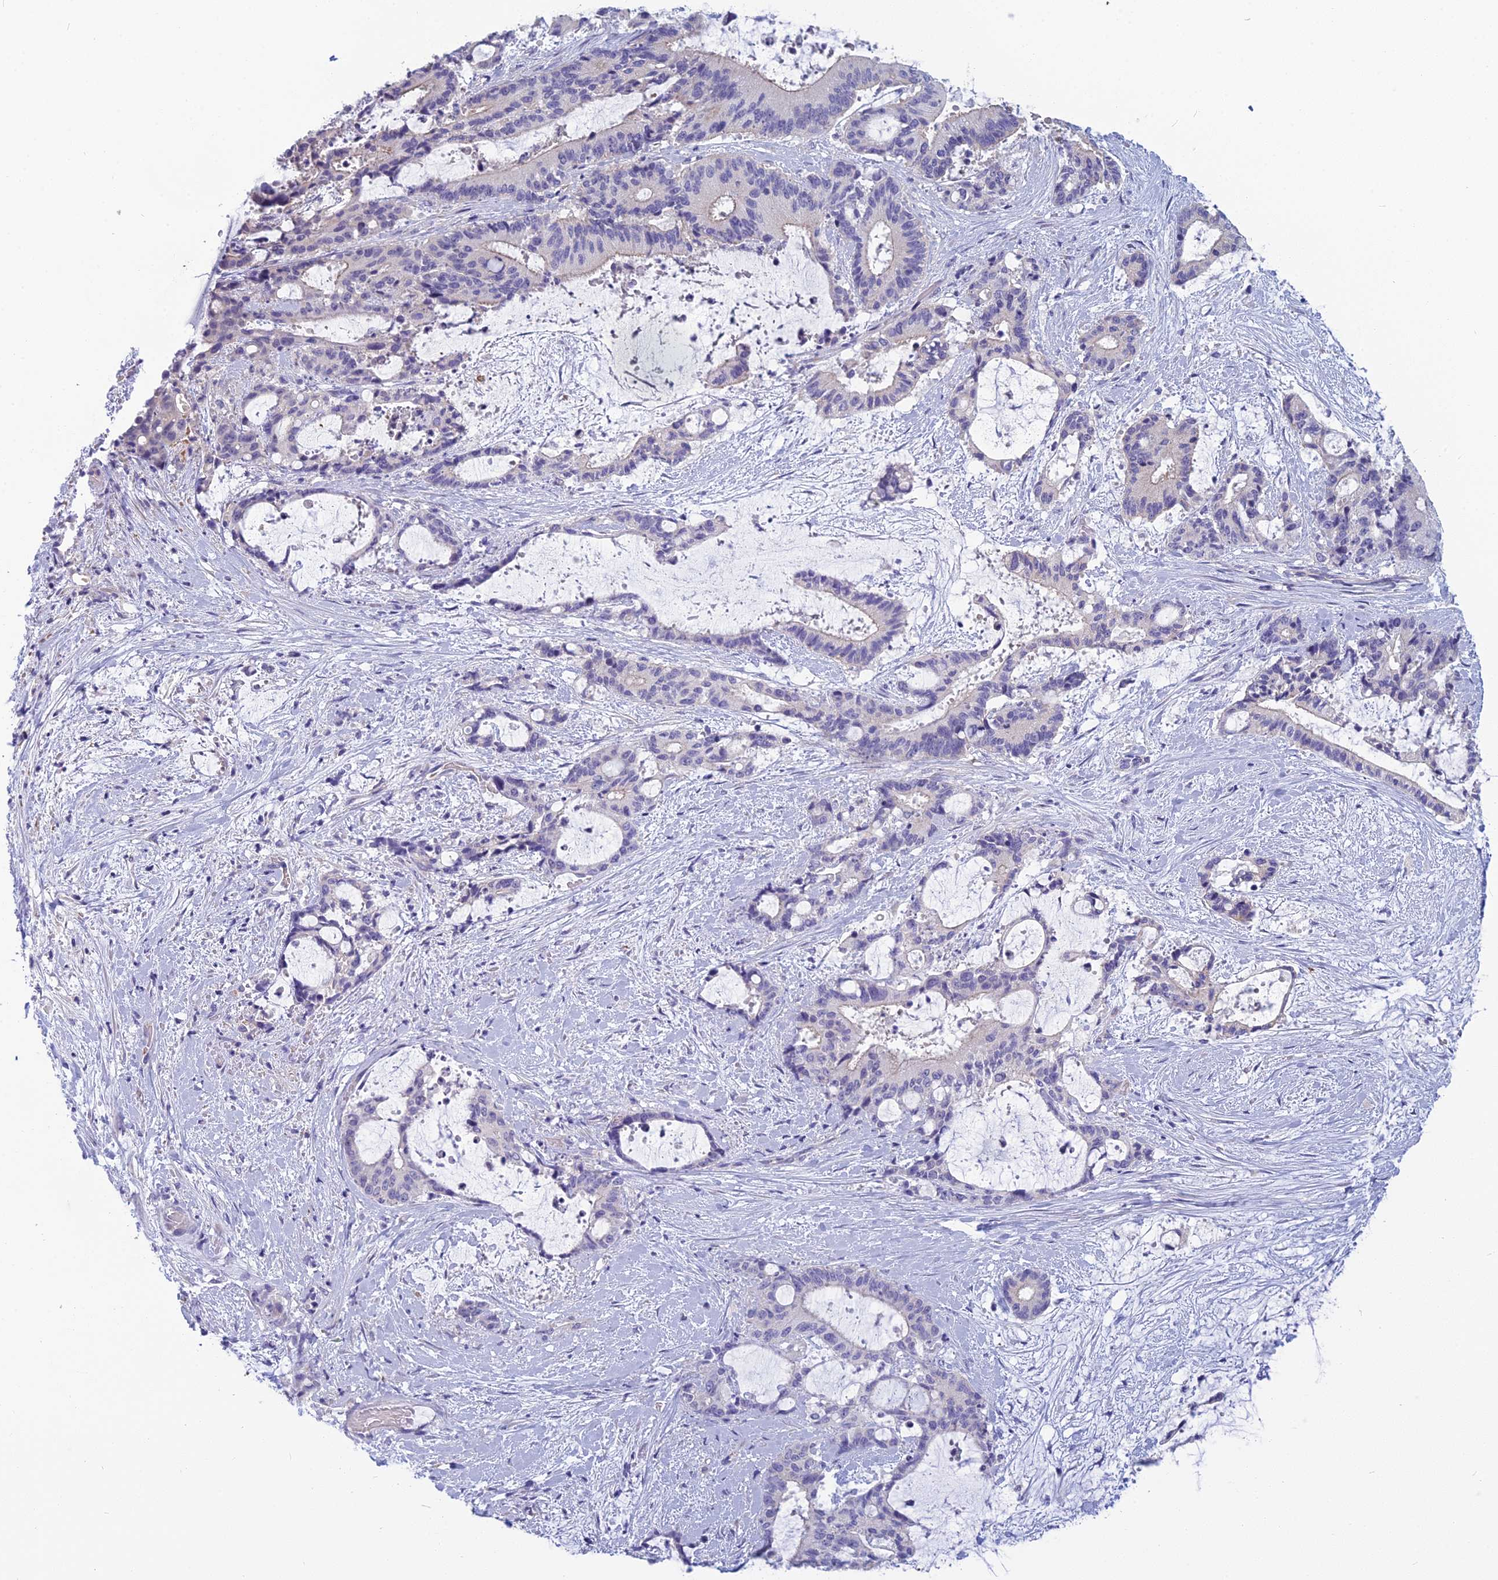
{"staining": {"intensity": "negative", "quantity": "none", "location": "none"}, "tissue": "liver cancer", "cell_type": "Tumor cells", "image_type": "cancer", "snomed": [{"axis": "morphology", "description": "Normal tissue, NOS"}, {"axis": "morphology", "description": "Cholangiocarcinoma"}, {"axis": "topography", "description": "Liver"}, {"axis": "topography", "description": "Peripheral nerve tissue"}], "caption": "Immunohistochemistry (IHC) photomicrograph of neoplastic tissue: cholangiocarcinoma (liver) stained with DAB shows no significant protein positivity in tumor cells. (DAB (3,3'-diaminobenzidine) IHC, high magnification).", "gene": "RBM41", "patient": {"sex": "female", "age": 73}}